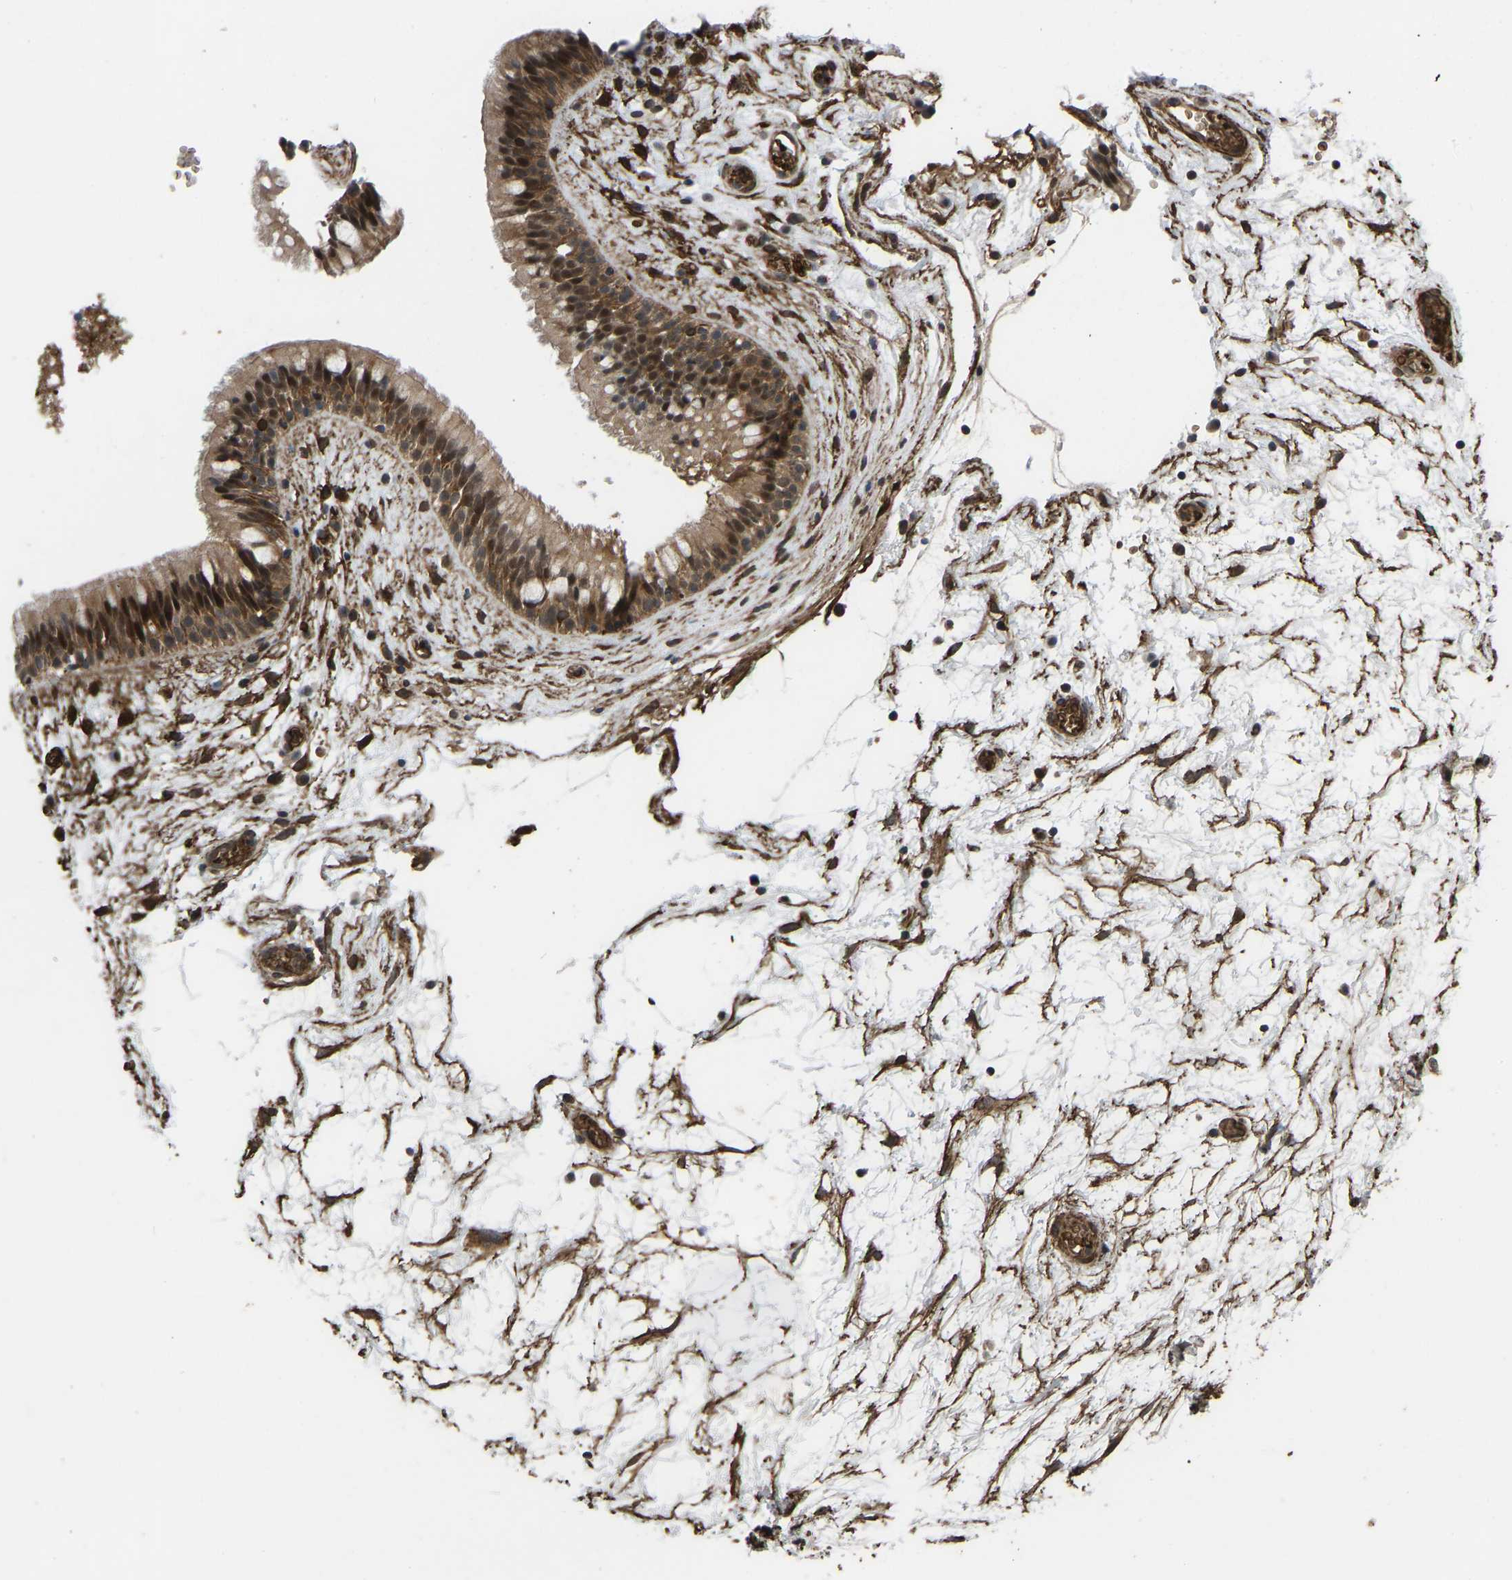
{"staining": {"intensity": "moderate", "quantity": ">75%", "location": "cytoplasmic/membranous,nuclear"}, "tissue": "nasopharynx", "cell_type": "Respiratory epithelial cells", "image_type": "normal", "snomed": [{"axis": "morphology", "description": "Normal tissue, NOS"}, {"axis": "morphology", "description": "Inflammation, NOS"}, {"axis": "topography", "description": "Nasopharynx"}], "caption": "Brown immunohistochemical staining in unremarkable human nasopharynx shows moderate cytoplasmic/membranous,nuclear expression in about >75% of respiratory epithelial cells. The staining was performed using DAB to visualize the protein expression in brown, while the nuclei were stained in blue with hematoxylin (Magnification: 20x).", "gene": "CYP7B1", "patient": {"sex": "male", "age": 48}}